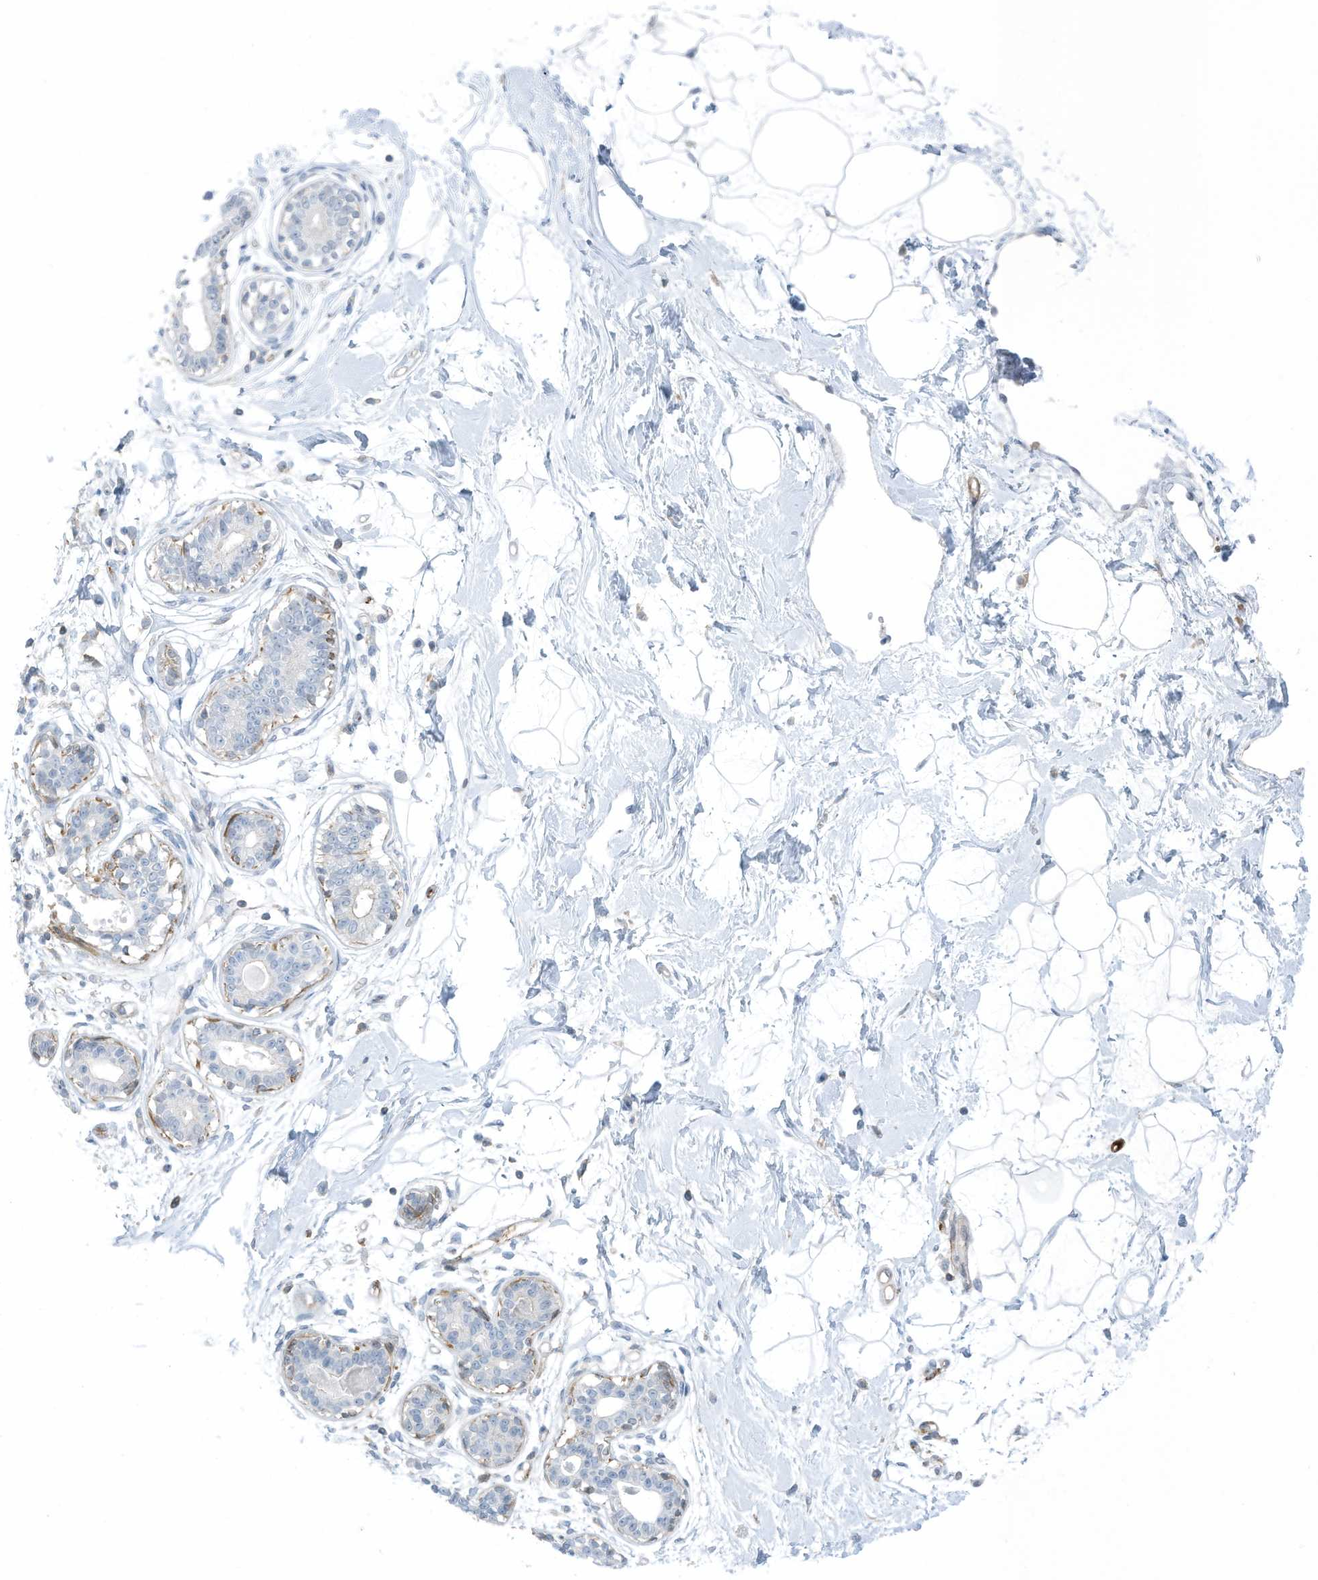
{"staining": {"intensity": "negative", "quantity": "none", "location": "none"}, "tissue": "breast", "cell_type": "Adipocytes", "image_type": "normal", "snomed": [{"axis": "morphology", "description": "Normal tissue, NOS"}, {"axis": "topography", "description": "Breast"}], "caption": "IHC image of unremarkable breast: human breast stained with DAB (3,3'-diaminobenzidine) shows no significant protein expression in adipocytes. (Brightfield microscopy of DAB IHC at high magnification).", "gene": "ZNF846", "patient": {"sex": "female", "age": 45}}